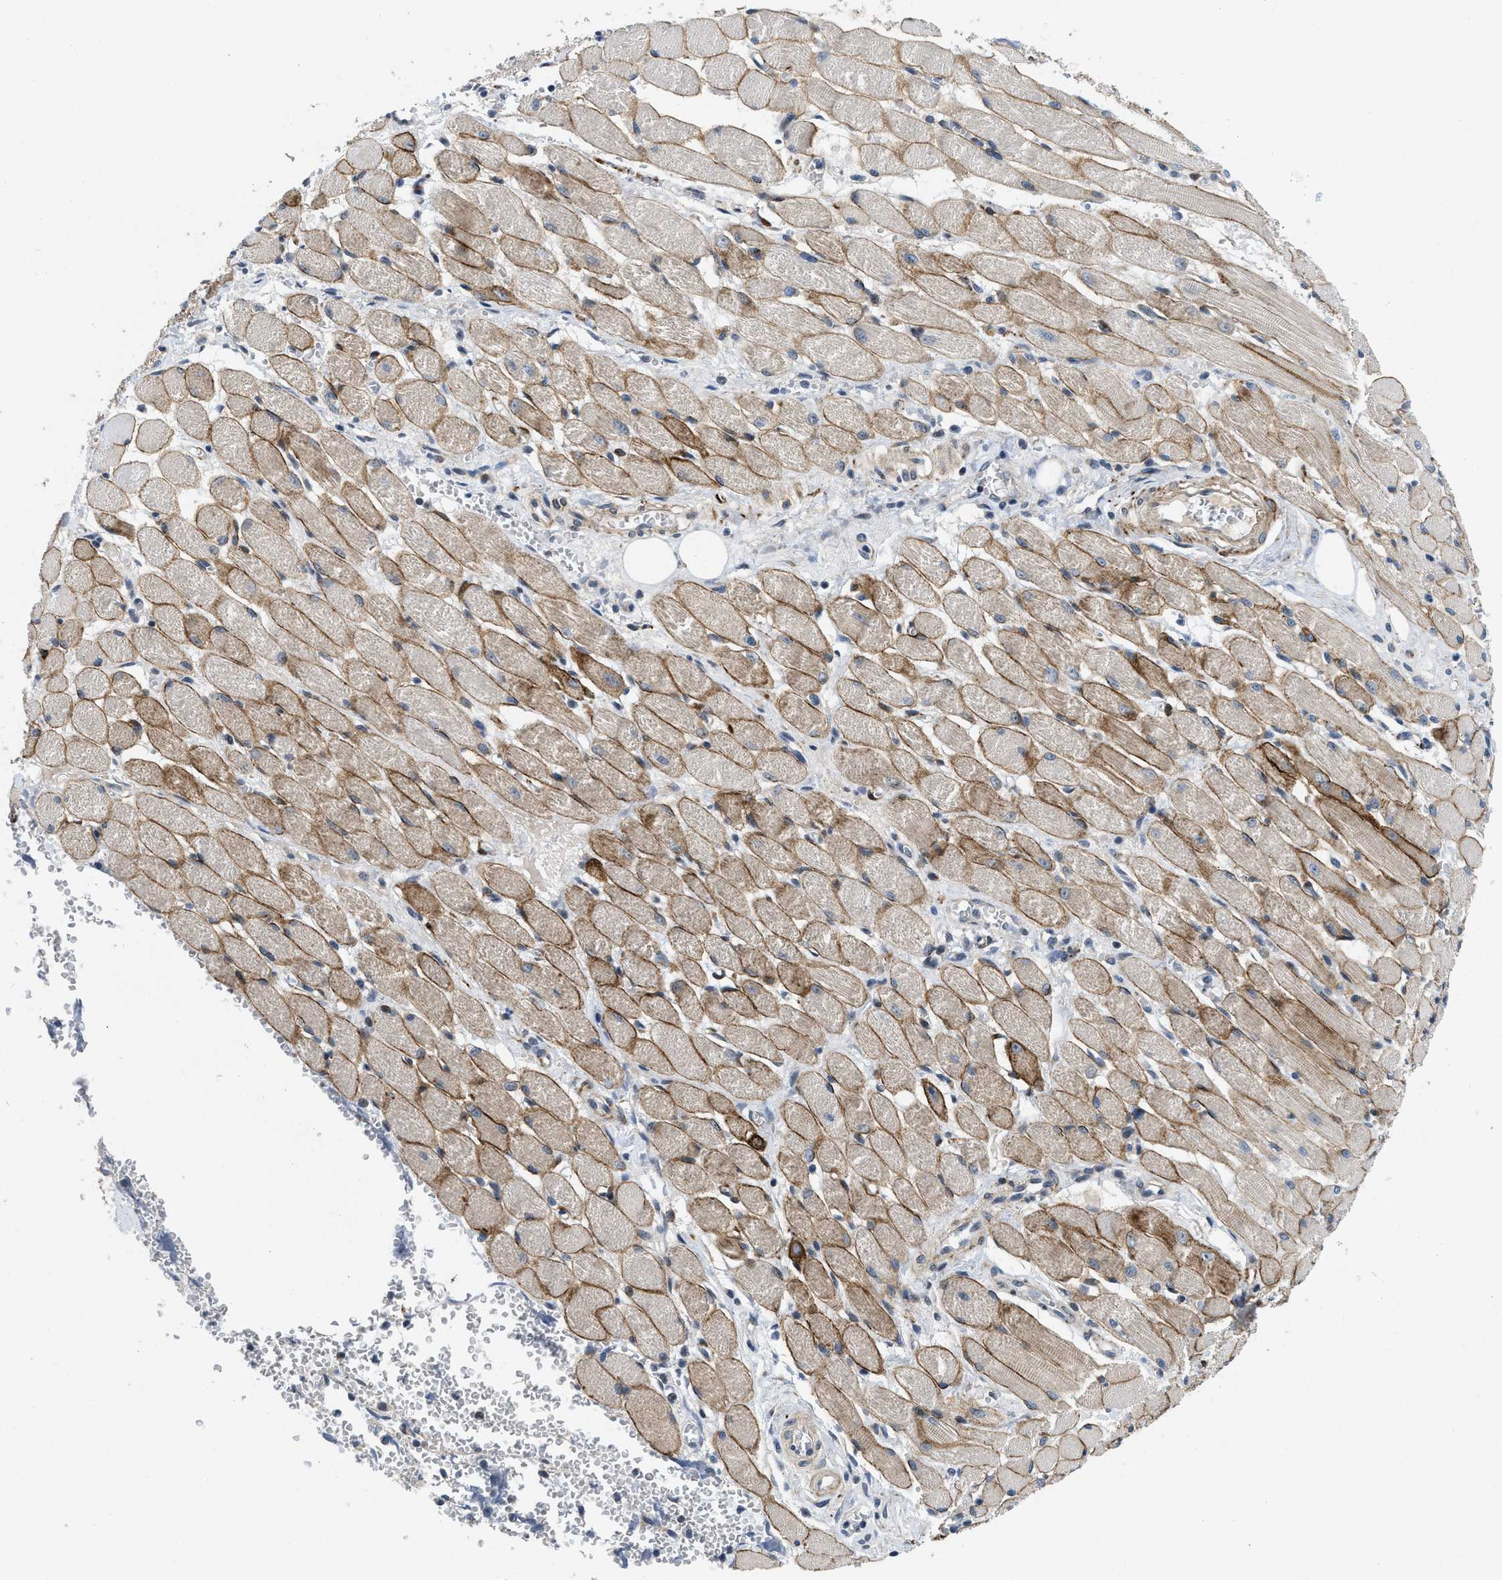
{"staining": {"intensity": "negative", "quantity": "none", "location": "none"}, "tissue": "adipose tissue", "cell_type": "Adipocytes", "image_type": "normal", "snomed": [{"axis": "morphology", "description": "Squamous cell carcinoma, NOS"}, {"axis": "topography", "description": "Oral tissue"}, {"axis": "topography", "description": "Head-Neck"}], "caption": "Unremarkable adipose tissue was stained to show a protein in brown. There is no significant staining in adipocytes. (DAB (3,3'-diaminobenzidine) immunohistochemistry, high magnification).", "gene": "ZNF599", "patient": {"sex": "female", "age": 50}}